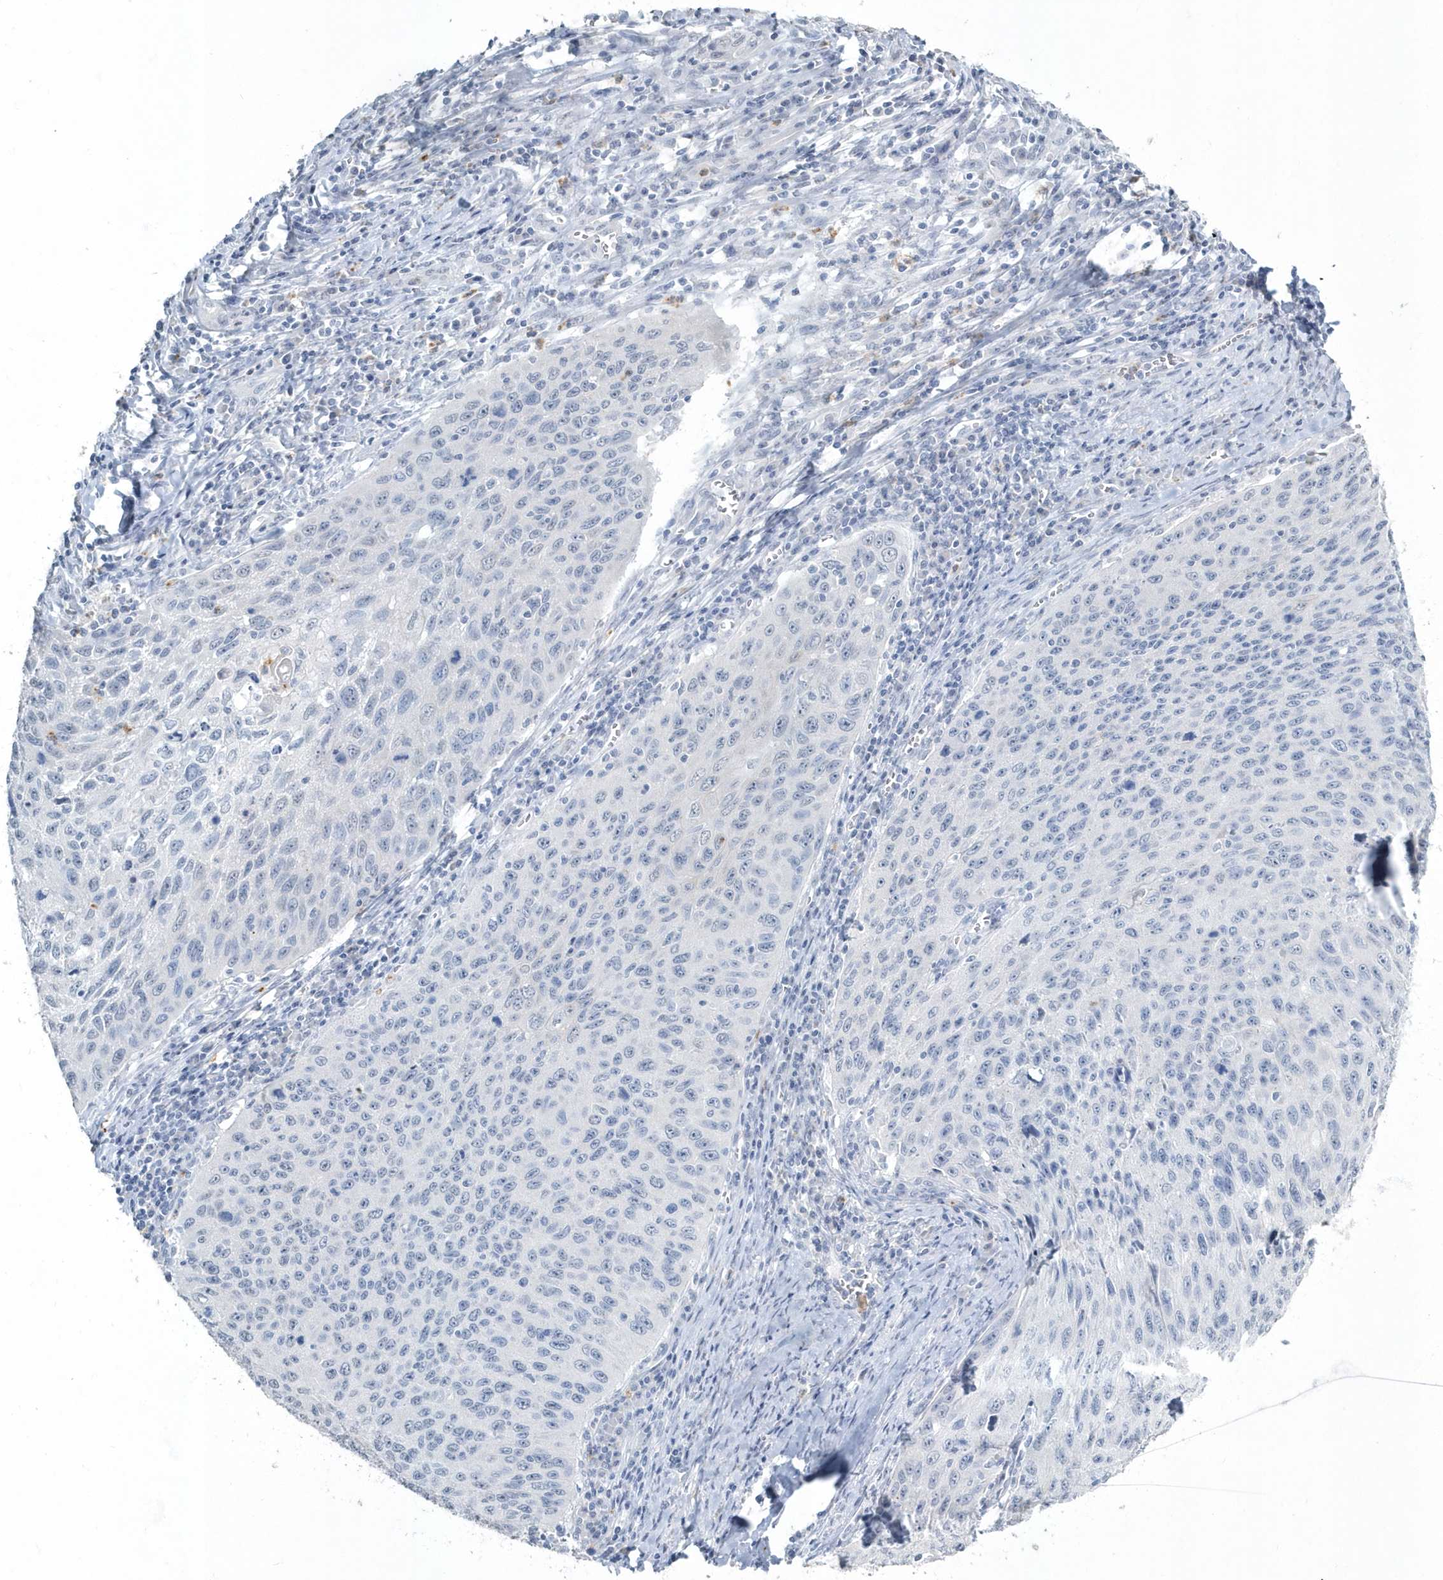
{"staining": {"intensity": "negative", "quantity": "none", "location": "none"}, "tissue": "cervical cancer", "cell_type": "Tumor cells", "image_type": "cancer", "snomed": [{"axis": "morphology", "description": "Squamous cell carcinoma, NOS"}, {"axis": "topography", "description": "Cervix"}], "caption": "The image reveals no significant staining in tumor cells of cervical cancer (squamous cell carcinoma). The staining is performed using DAB (3,3'-diaminobenzidine) brown chromogen with nuclei counter-stained in using hematoxylin.", "gene": "MYOT", "patient": {"sex": "female", "age": 53}}